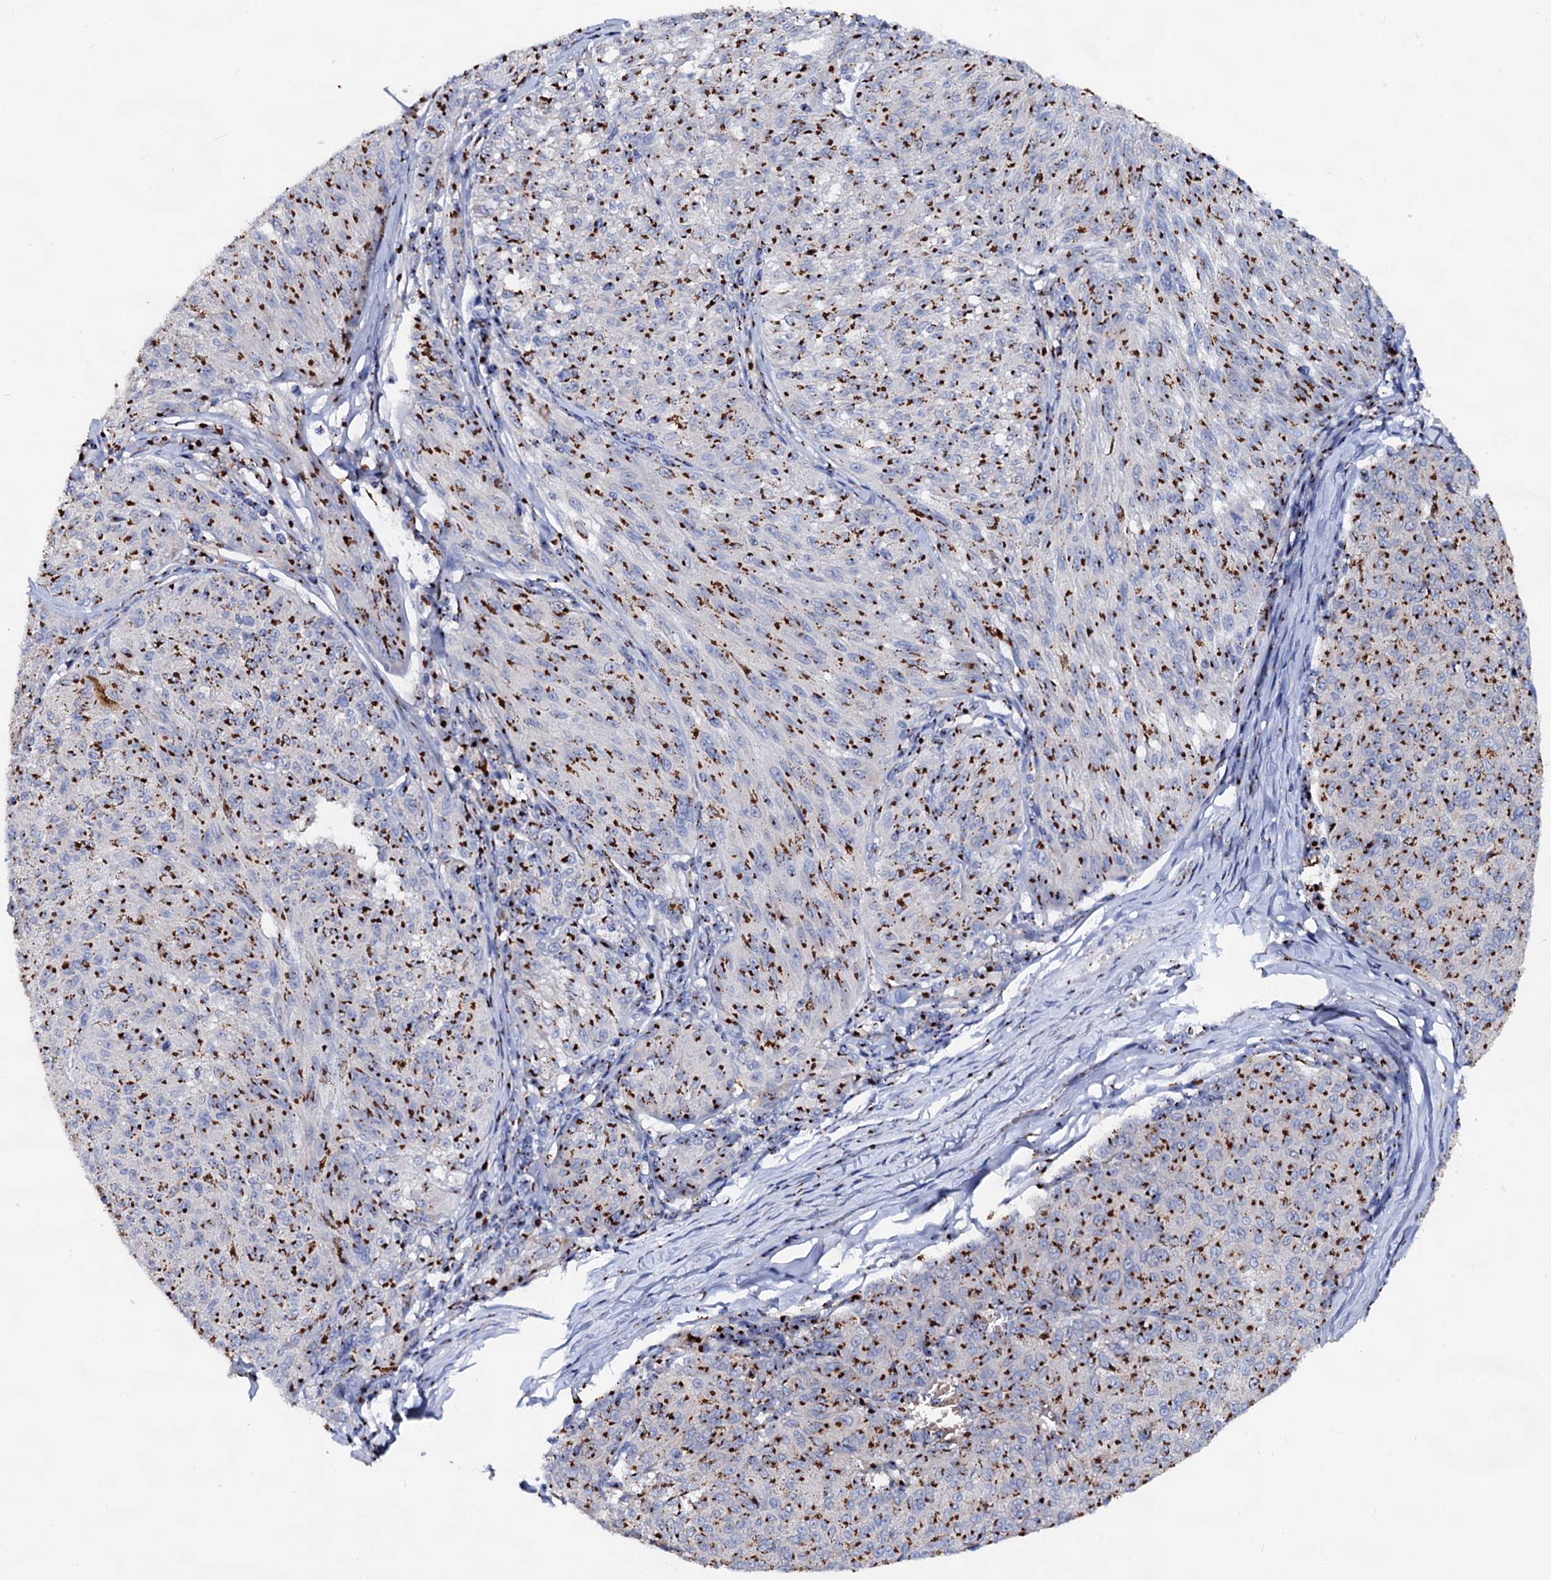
{"staining": {"intensity": "strong", "quantity": ">75%", "location": "cytoplasmic/membranous"}, "tissue": "melanoma", "cell_type": "Tumor cells", "image_type": "cancer", "snomed": [{"axis": "morphology", "description": "Malignant melanoma, NOS"}, {"axis": "topography", "description": "Skin"}], "caption": "Immunohistochemical staining of malignant melanoma exhibits strong cytoplasmic/membranous protein positivity in approximately >75% of tumor cells.", "gene": "TM9SF3", "patient": {"sex": "female", "age": 72}}